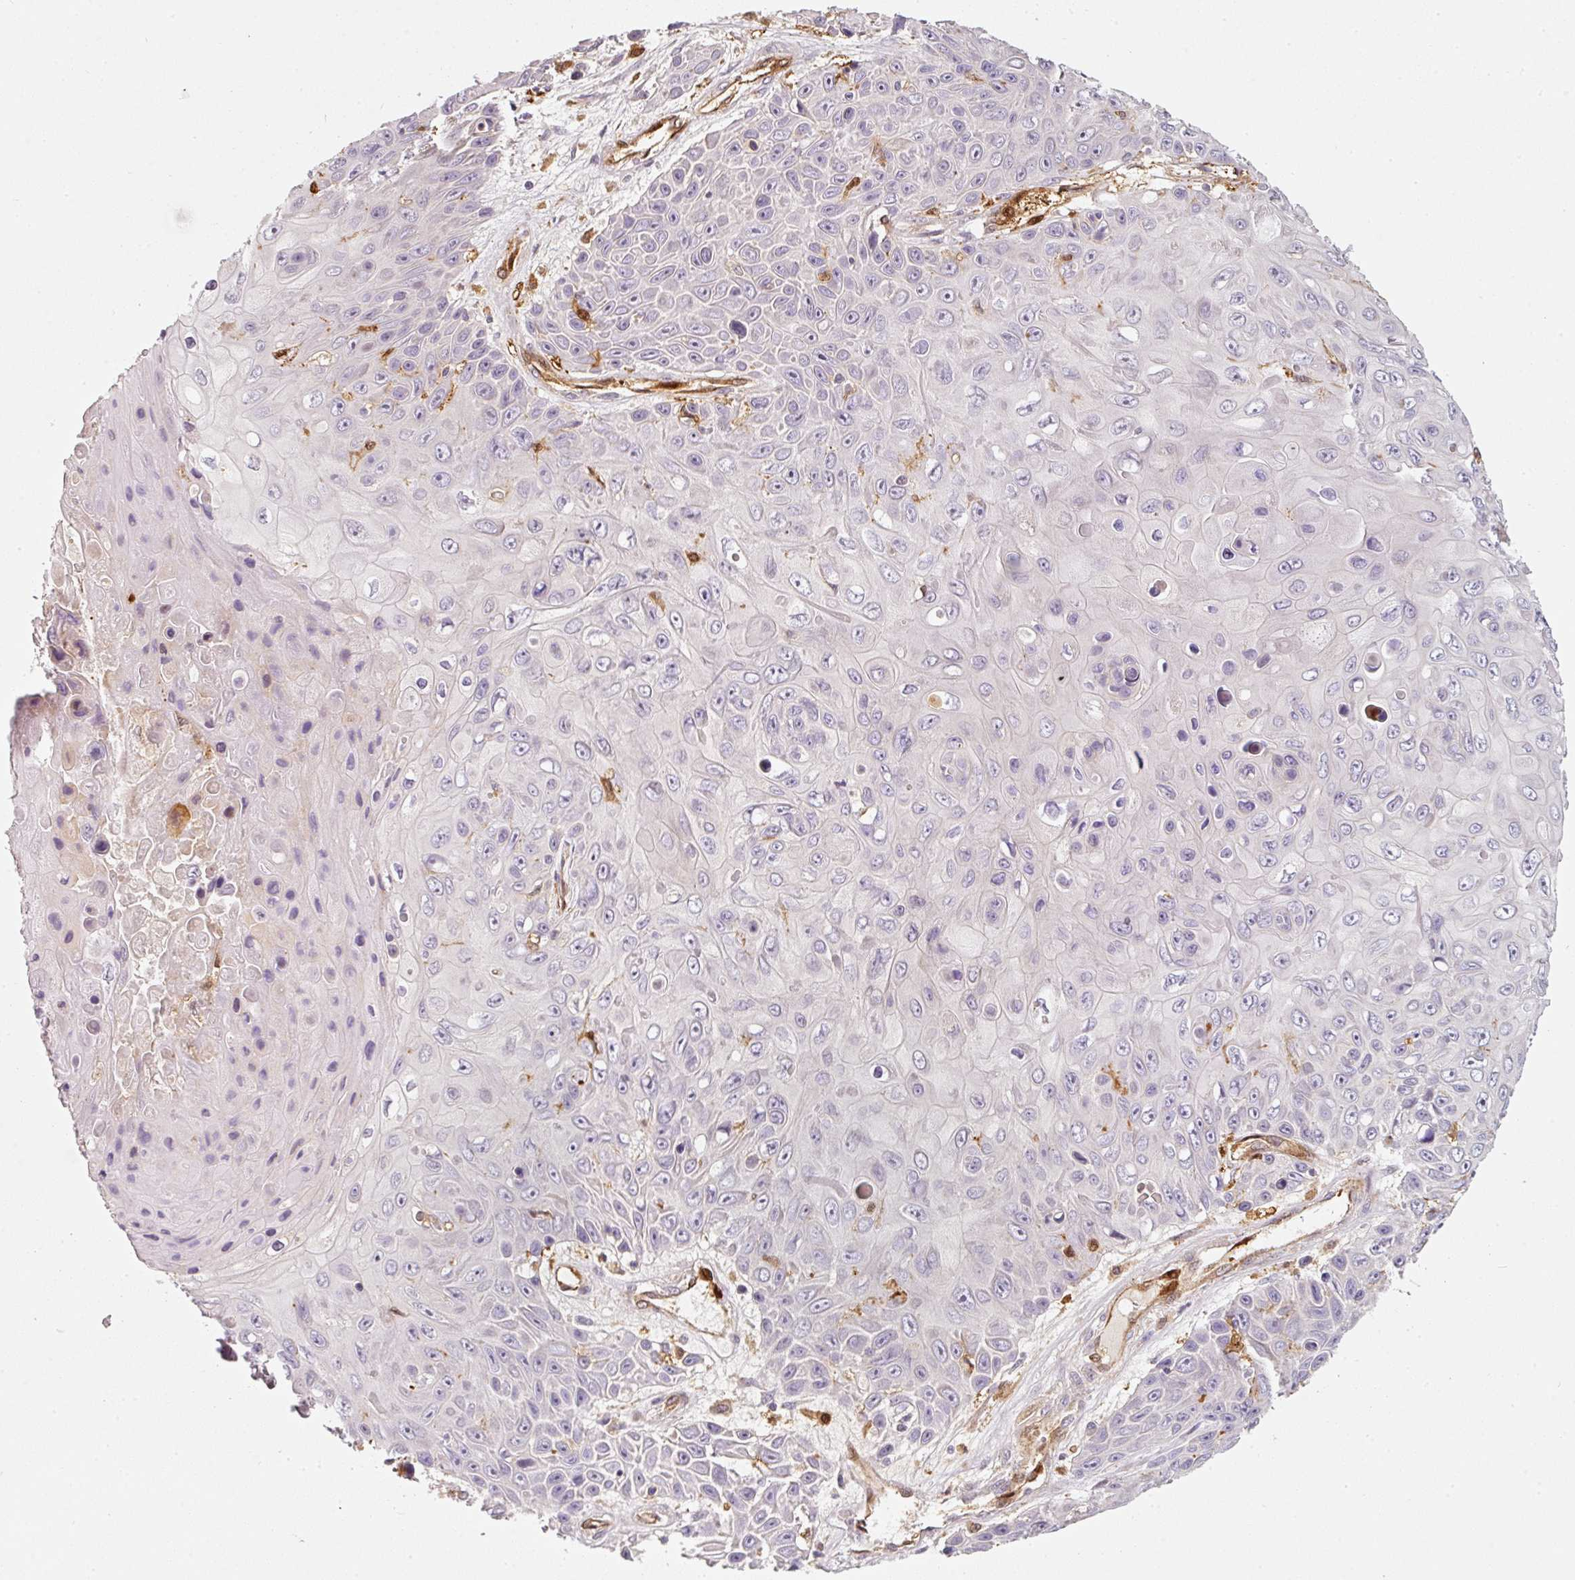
{"staining": {"intensity": "negative", "quantity": "none", "location": "none"}, "tissue": "skin cancer", "cell_type": "Tumor cells", "image_type": "cancer", "snomed": [{"axis": "morphology", "description": "Squamous cell carcinoma, NOS"}, {"axis": "topography", "description": "Skin"}], "caption": "This is an IHC micrograph of human skin squamous cell carcinoma. There is no expression in tumor cells.", "gene": "IQGAP2", "patient": {"sex": "male", "age": 82}}